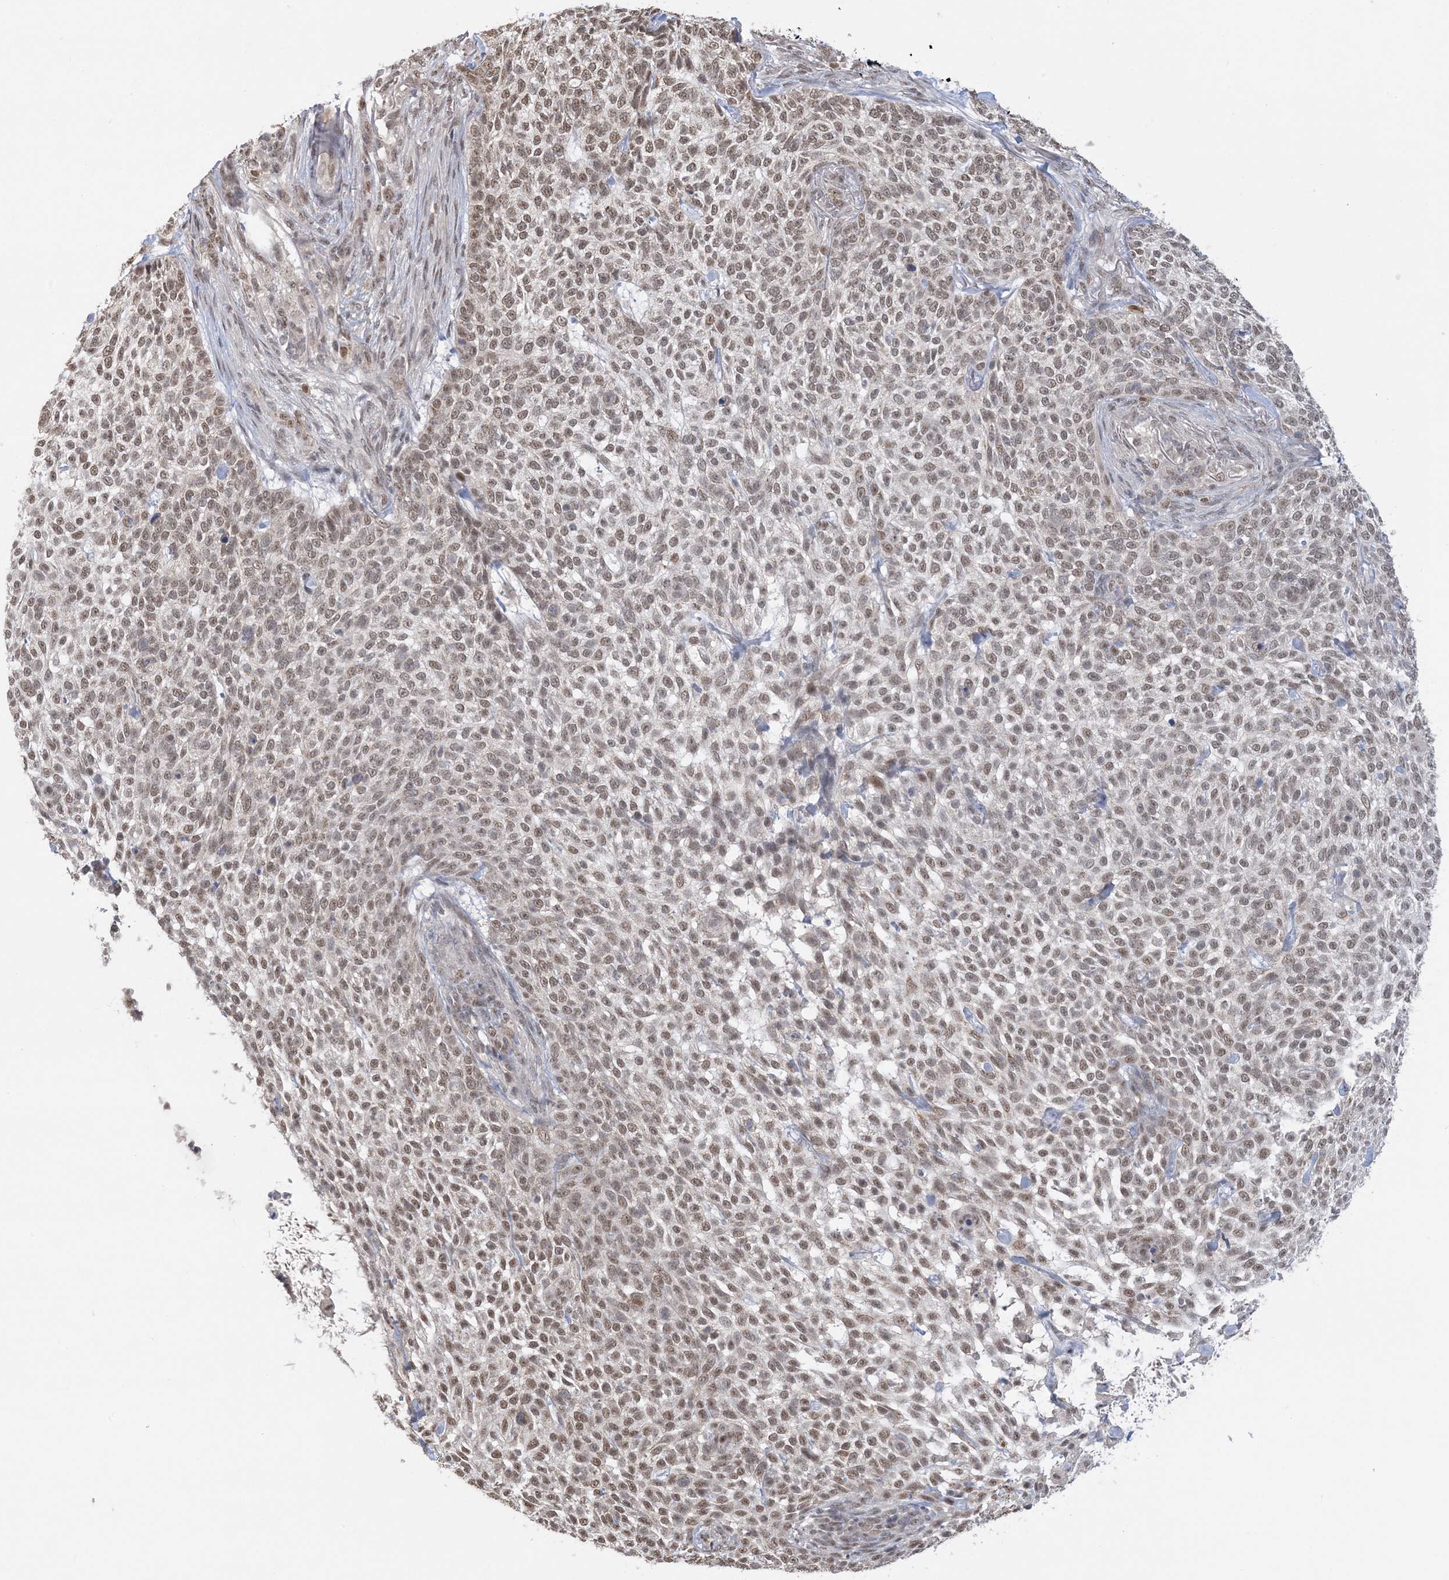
{"staining": {"intensity": "moderate", "quantity": ">75%", "location": "nuclear"}, "tissue": "skin cancer", "cell_type": "Tumor cells", "image_type": "cancer", "snomed": [{"axis": "morphology", "description": "Basal cell carcinoma"}, {"axis": "topography", "description": "Skin"}], "caption": "Skin cancer was stained to show a protein in brown. There is medium levels of moderate nuclear positivity in about >75% of tumor cells.", "gene": "TRMT10C", "patient": {"sex": "female", "age": 64}}